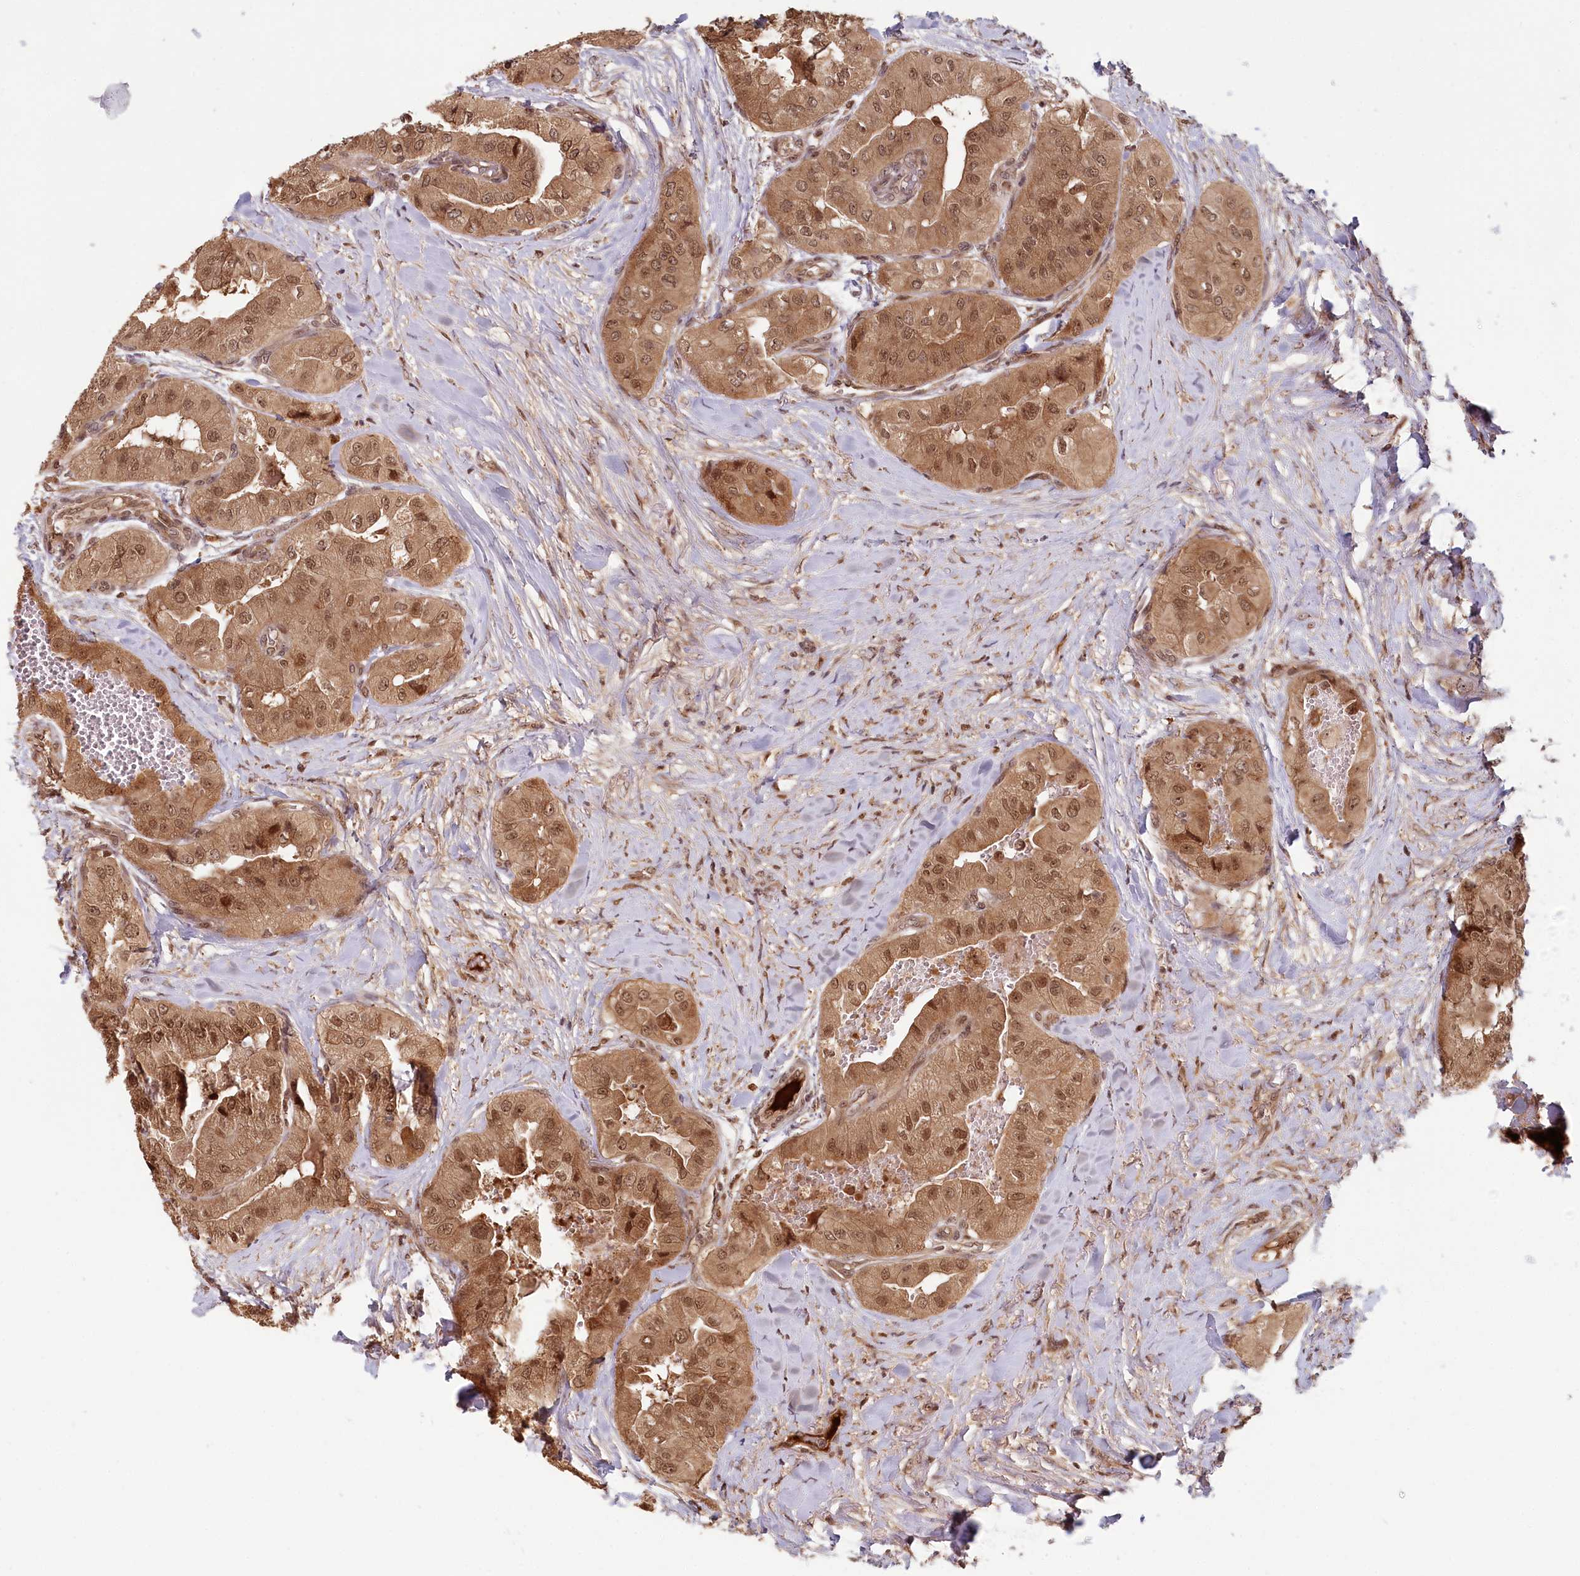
{"staining": {"intensity": "moderate", "quantity": ">75%", "location": "cytoplasmic/membranous,nuclear"}, "tissue": "thyroid cancer", "cell_type": "Tumor cells", "image_type": "cancer", "snomed": [{"axis": "morphology", "description": "Papillary adenocarcinoma, NOS"}, {"axis": "topography", "description": "Thyroid gland"}], "caption": "DAB immunohistochemical staining of human thyroid papillary adenocarcinoma reveals moderate cytoplasmic/membranous and nuclear protein expression in approximately >75% of tumor cells. Immunohistochemistry stains the protein in brown and the nuclei are stained blue.", "gene": "WAPL", "patient": {"sex": "female", "age": 59}}